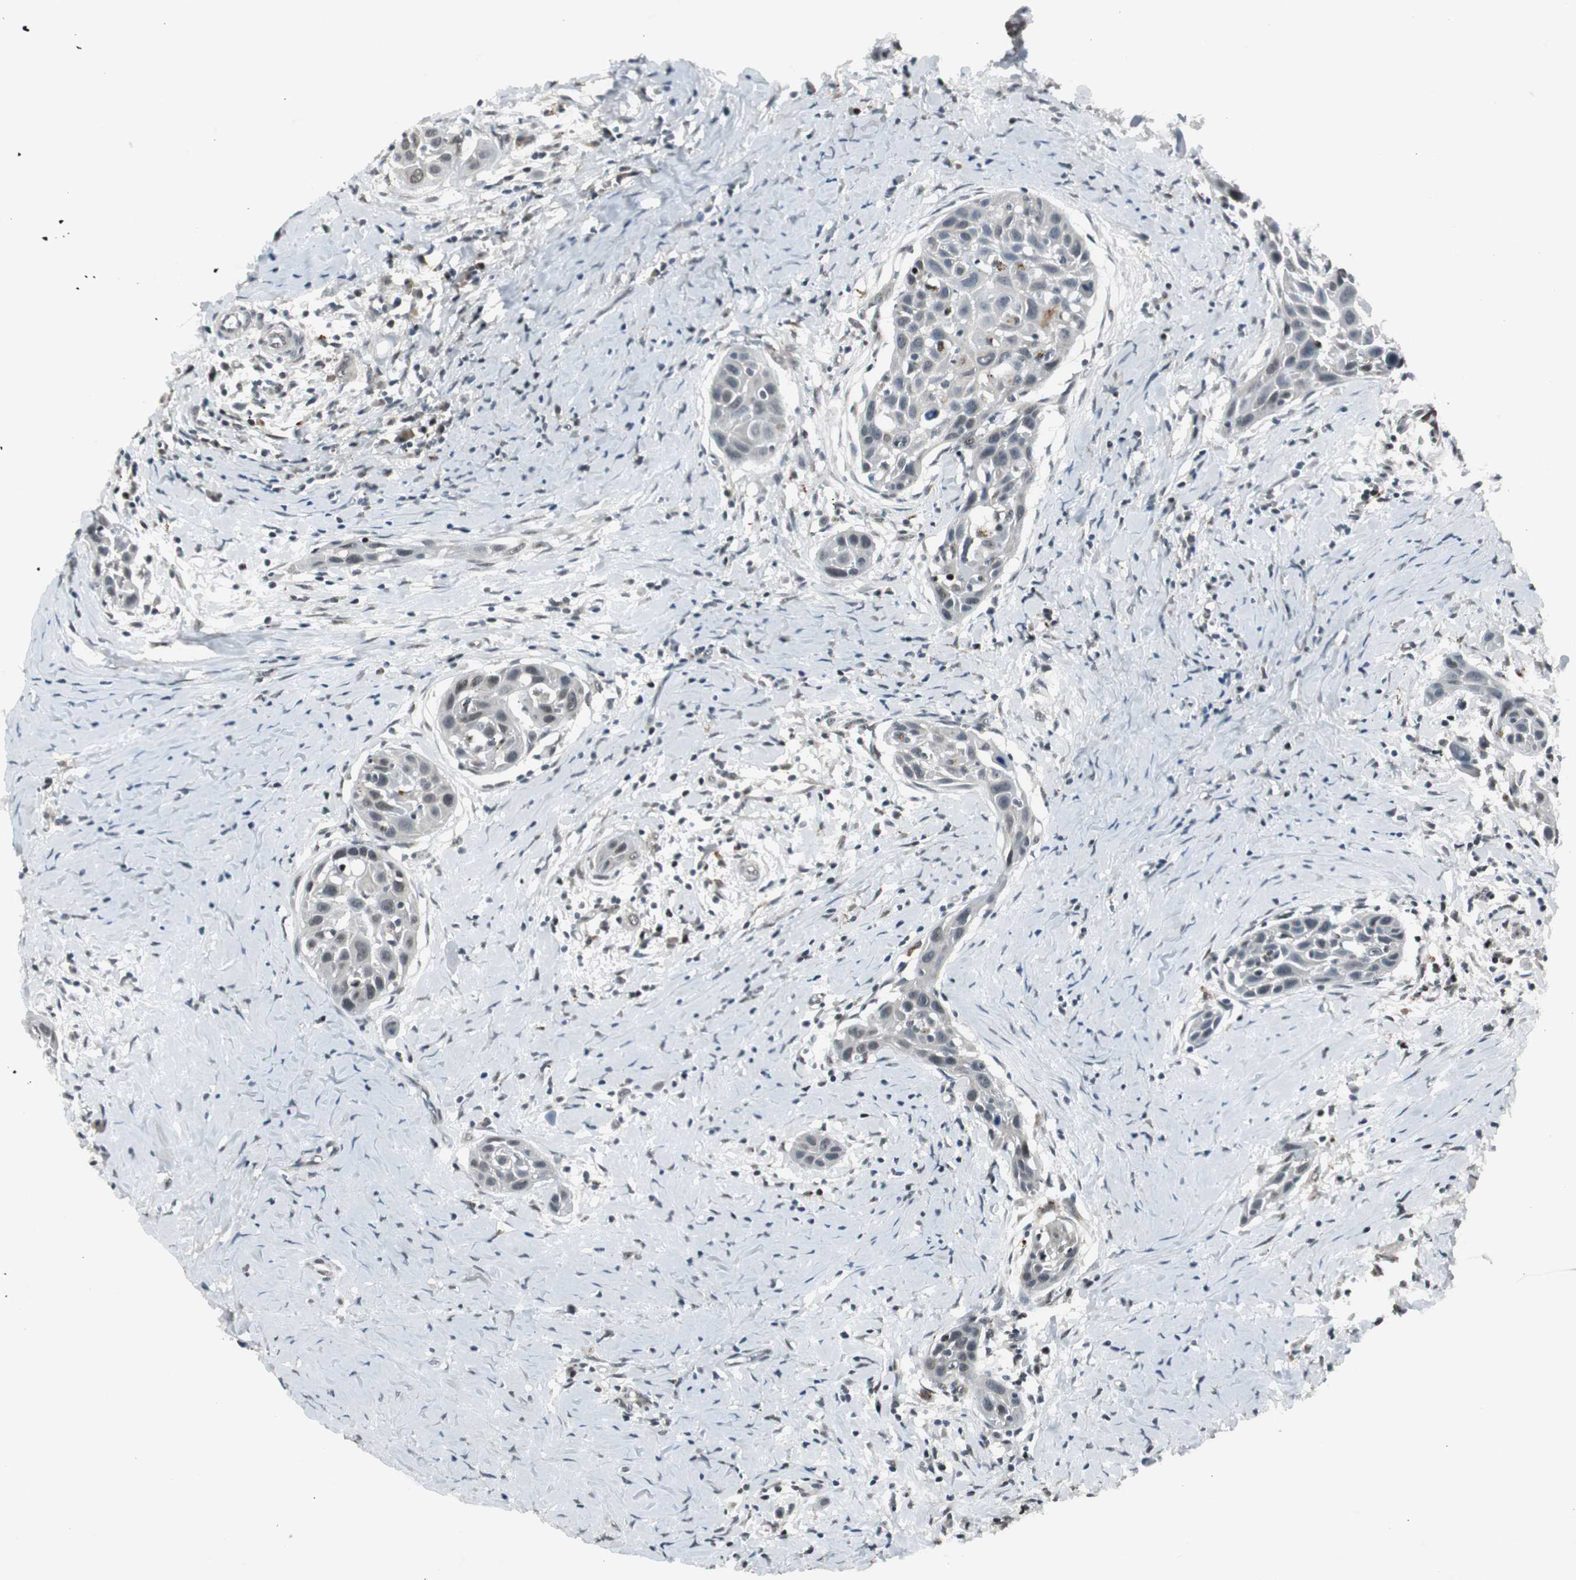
{"staining": {"intensity": "negative", "quantity": "none", "location": "none"}, "tissue": "head and neck cancer", "cell_type": "Tumor cells", "image_type": "cancer", "snomed": [{"axis": "morphology", "description": "Squamous cell carcinoma, NOS"}, {"axis": "topography", "description": "Oral tissue"}, {"axis": "topography", "description": "Head-Neck"}], "caption": "The photomicrograph displays no staining of tumor cells in head and neck cancer. The staining is performed using DAB brown chromogen with nuclei counter-stained in using hematoxylin.", "gene": "BOLA1", "patient": {"sex": "female", "age": 50}}